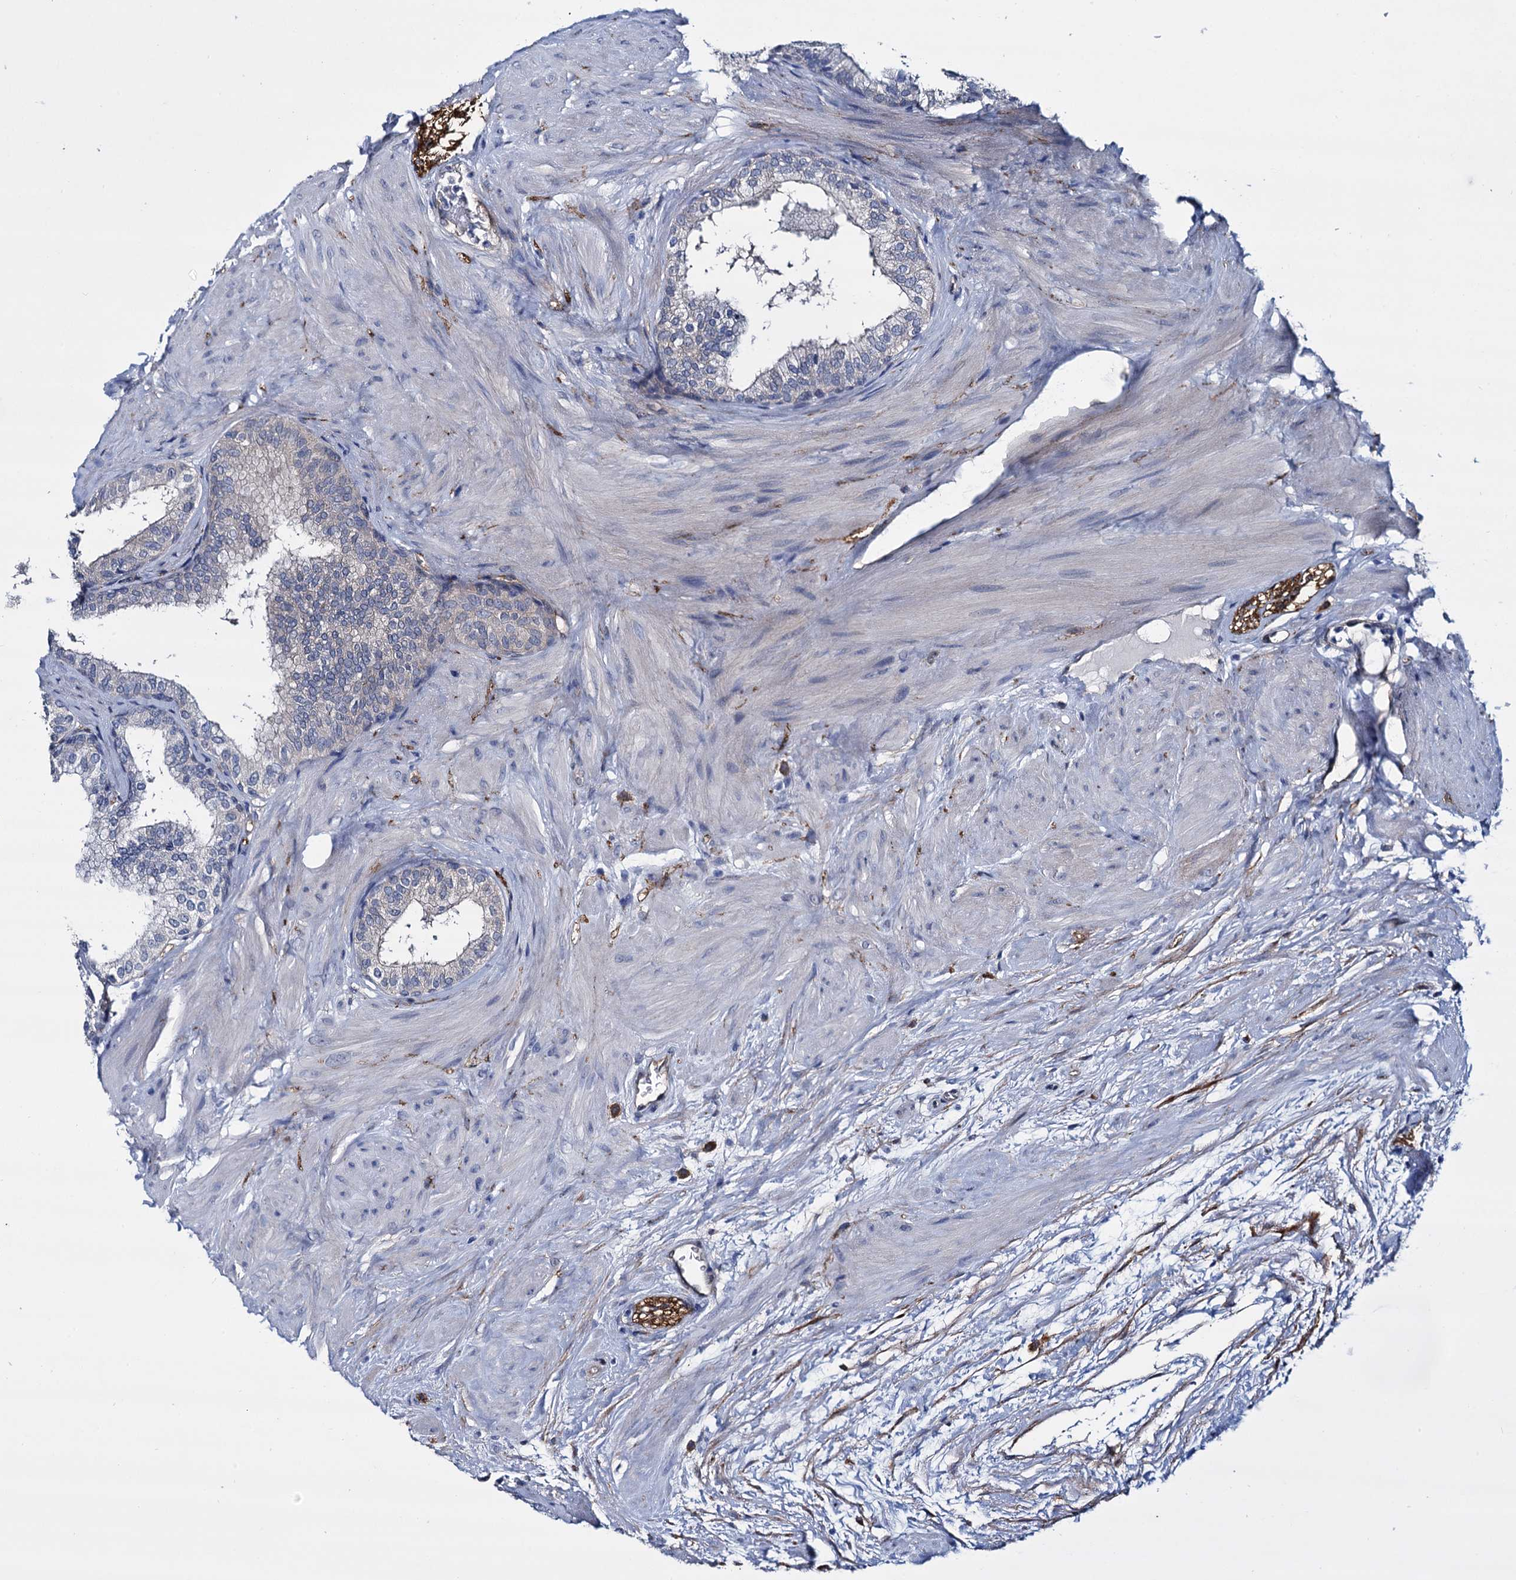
{"staining": {"intensity": "weak", "quantity": "<25%", "location": "cytoplasmic/membranous"}, "tissue": "prostate", "cell_type": "Glandular cells", "image_type": "normal", "snomed": [{"axis": "morphology", "description": "Normal tissue, NOS"}, {"axis": "topography", "description": "Prostate"}], "caption": "Immunohistochemistry (IHC) image of benign prostate: prostate stained with DAB (3,3'-diaminobenzidine) reveals no significant protein staining in glandular cells.", "gene": "STXBP1", "patient": {"sex": "male", "age": 60}}